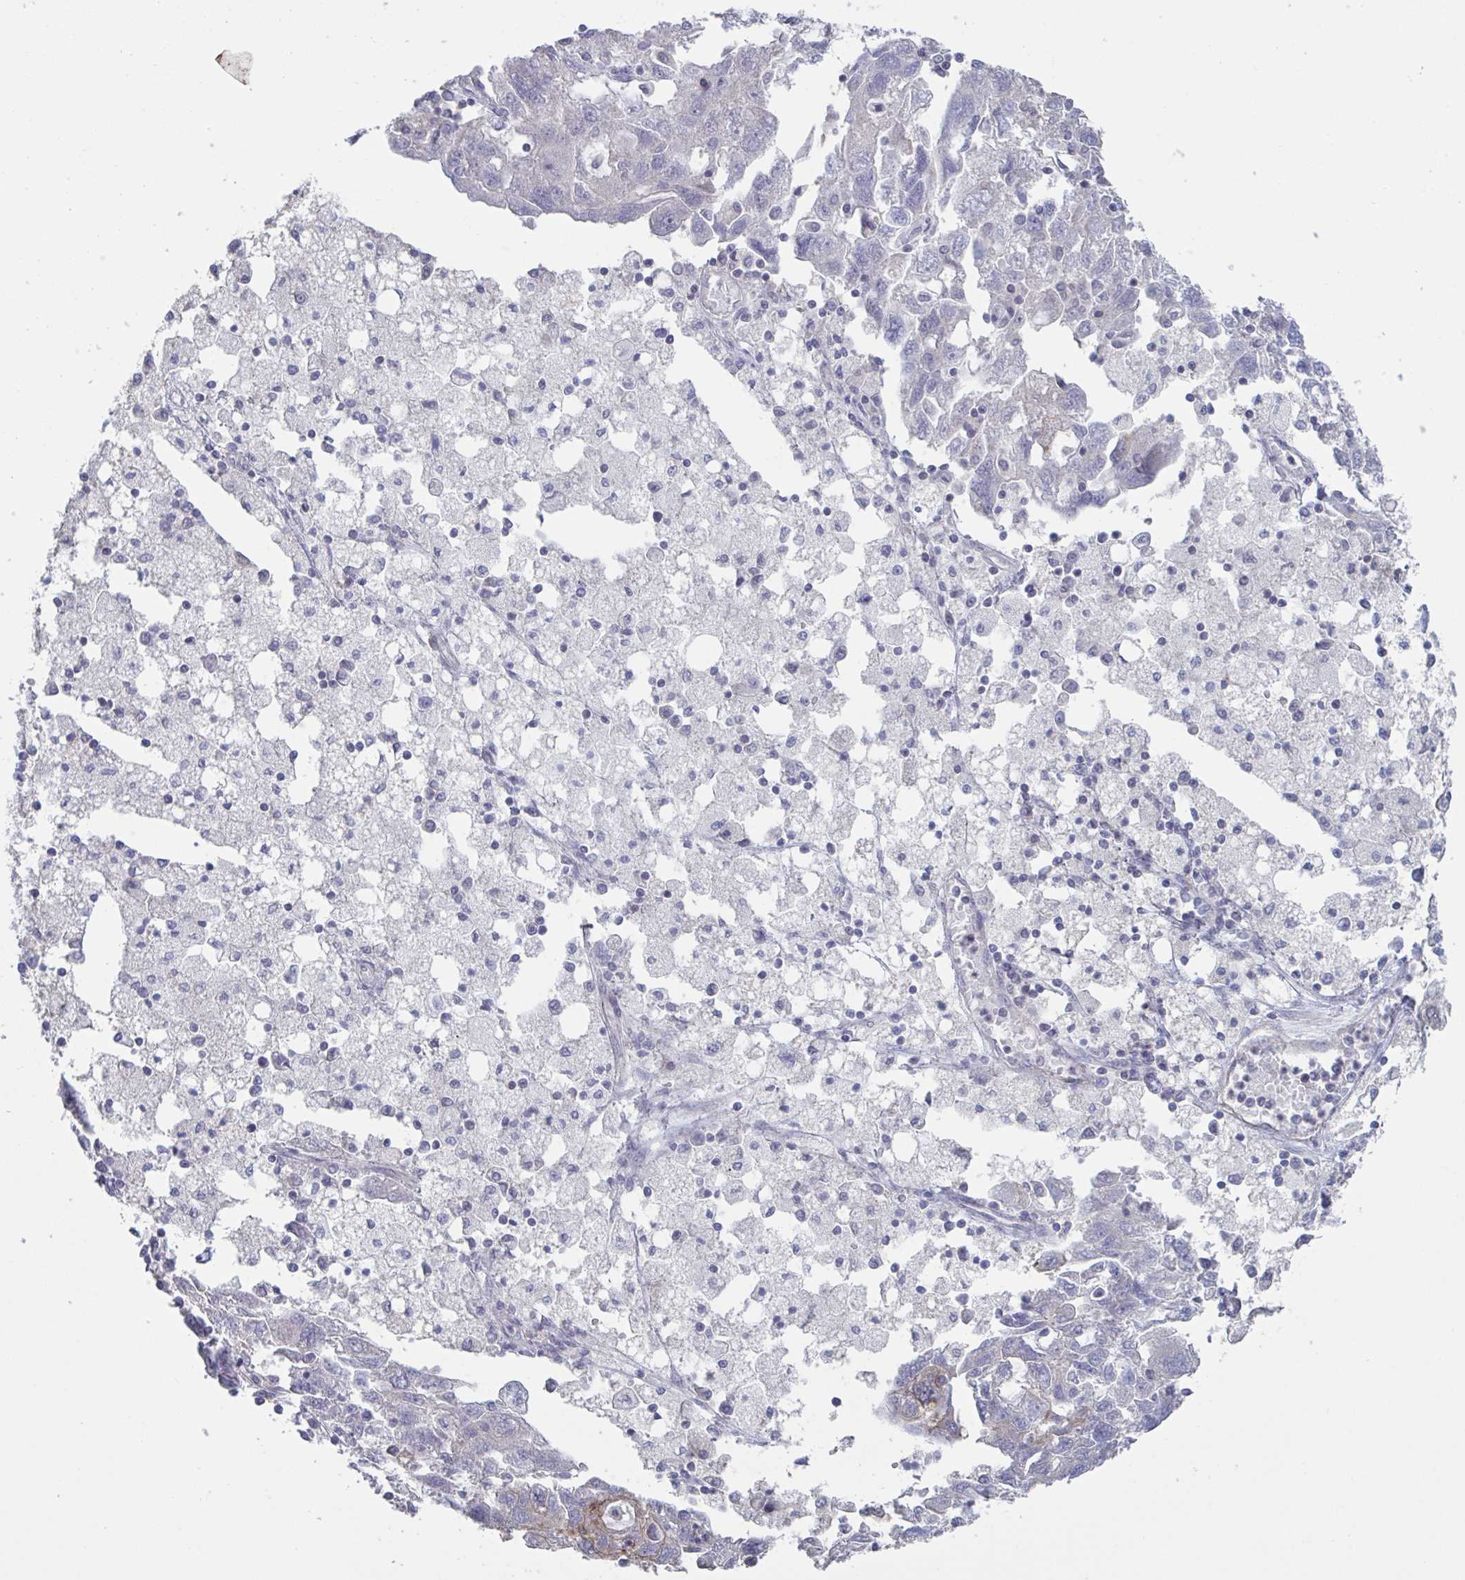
{"staining": {"intensity": "negative", "quantity": "none", "location": "none"}, "tissue": "ovarian cancer", "cell_type": "Tumor cells", "image_type": "cancer", "snomed": [{"axis": "morphology", "description": "Carcinoma, NOS"}, {"axis": "morphology", "description": "Cystadenocarcinoma, serous, NOS"}, {"axis": "topography", "description": "Ovary"}], "caption": "Immunohistochemical staining of human ovarian cancer (carcinoma) reveals no significant positivity in tumor cells.", "gene": "STK26", "patient": {"sex": "female", "age": 69}}